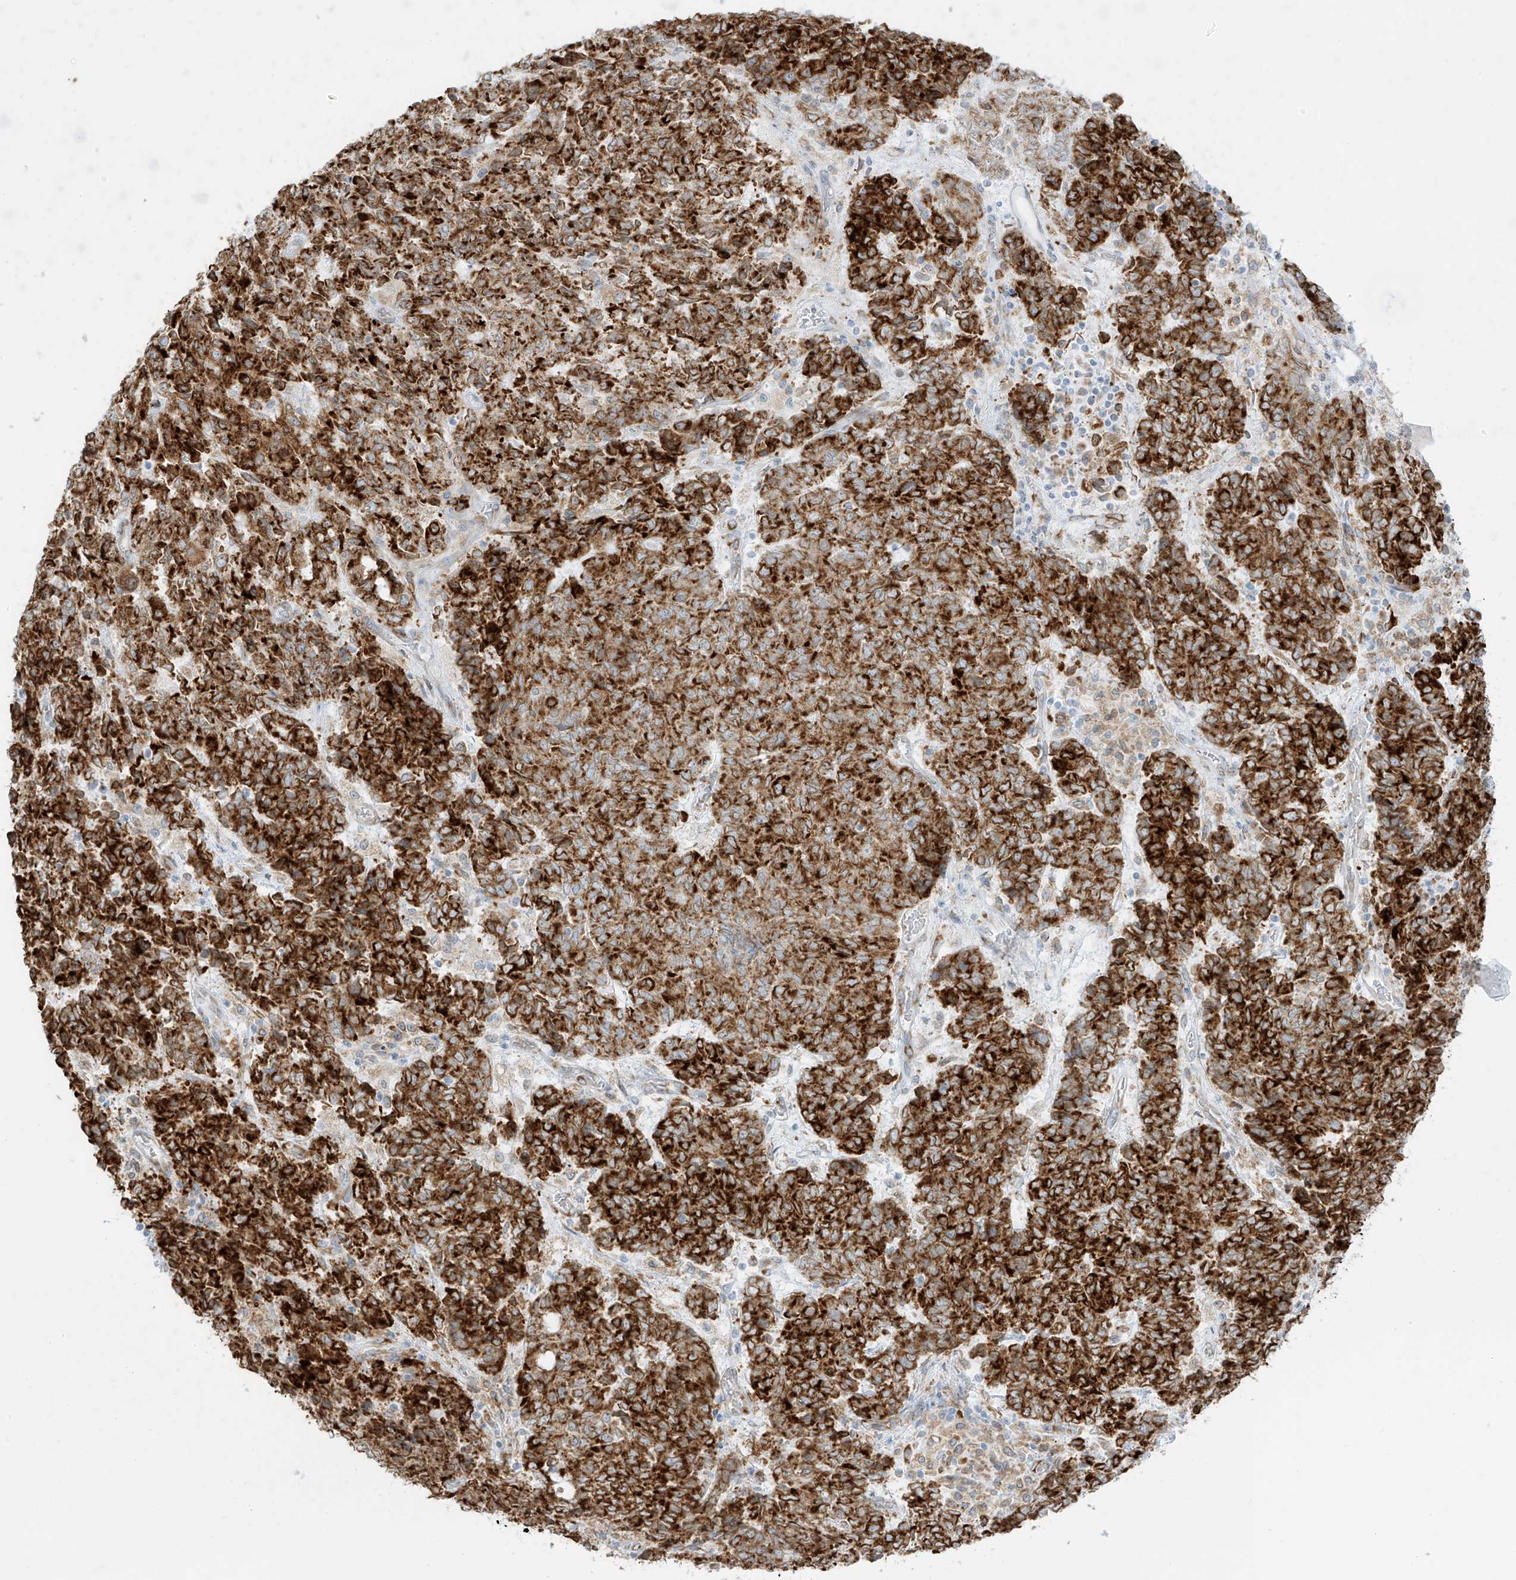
{"staining": {"intensity": "strong", "quantity": ">75%", "location": "cytoplasmic/membranous"}, "tissue": "endometrial cancer", "cell_type": "Tumor cells", "image_type": "cancer", "snomed": [{"axis": "morphology", "description": "Adenocarcinoma, NOS"}, {"axis": "topography", "description": "Endometrium"}], "caption": "Protein staining of adenocarcinoma (endometrial) tissue exhibits strong cytoplasmic/membranous positivity in approximately >75% of tumor cells.", "gene": "LRRC59", "patient": {"sex": "female", "age": 80}}